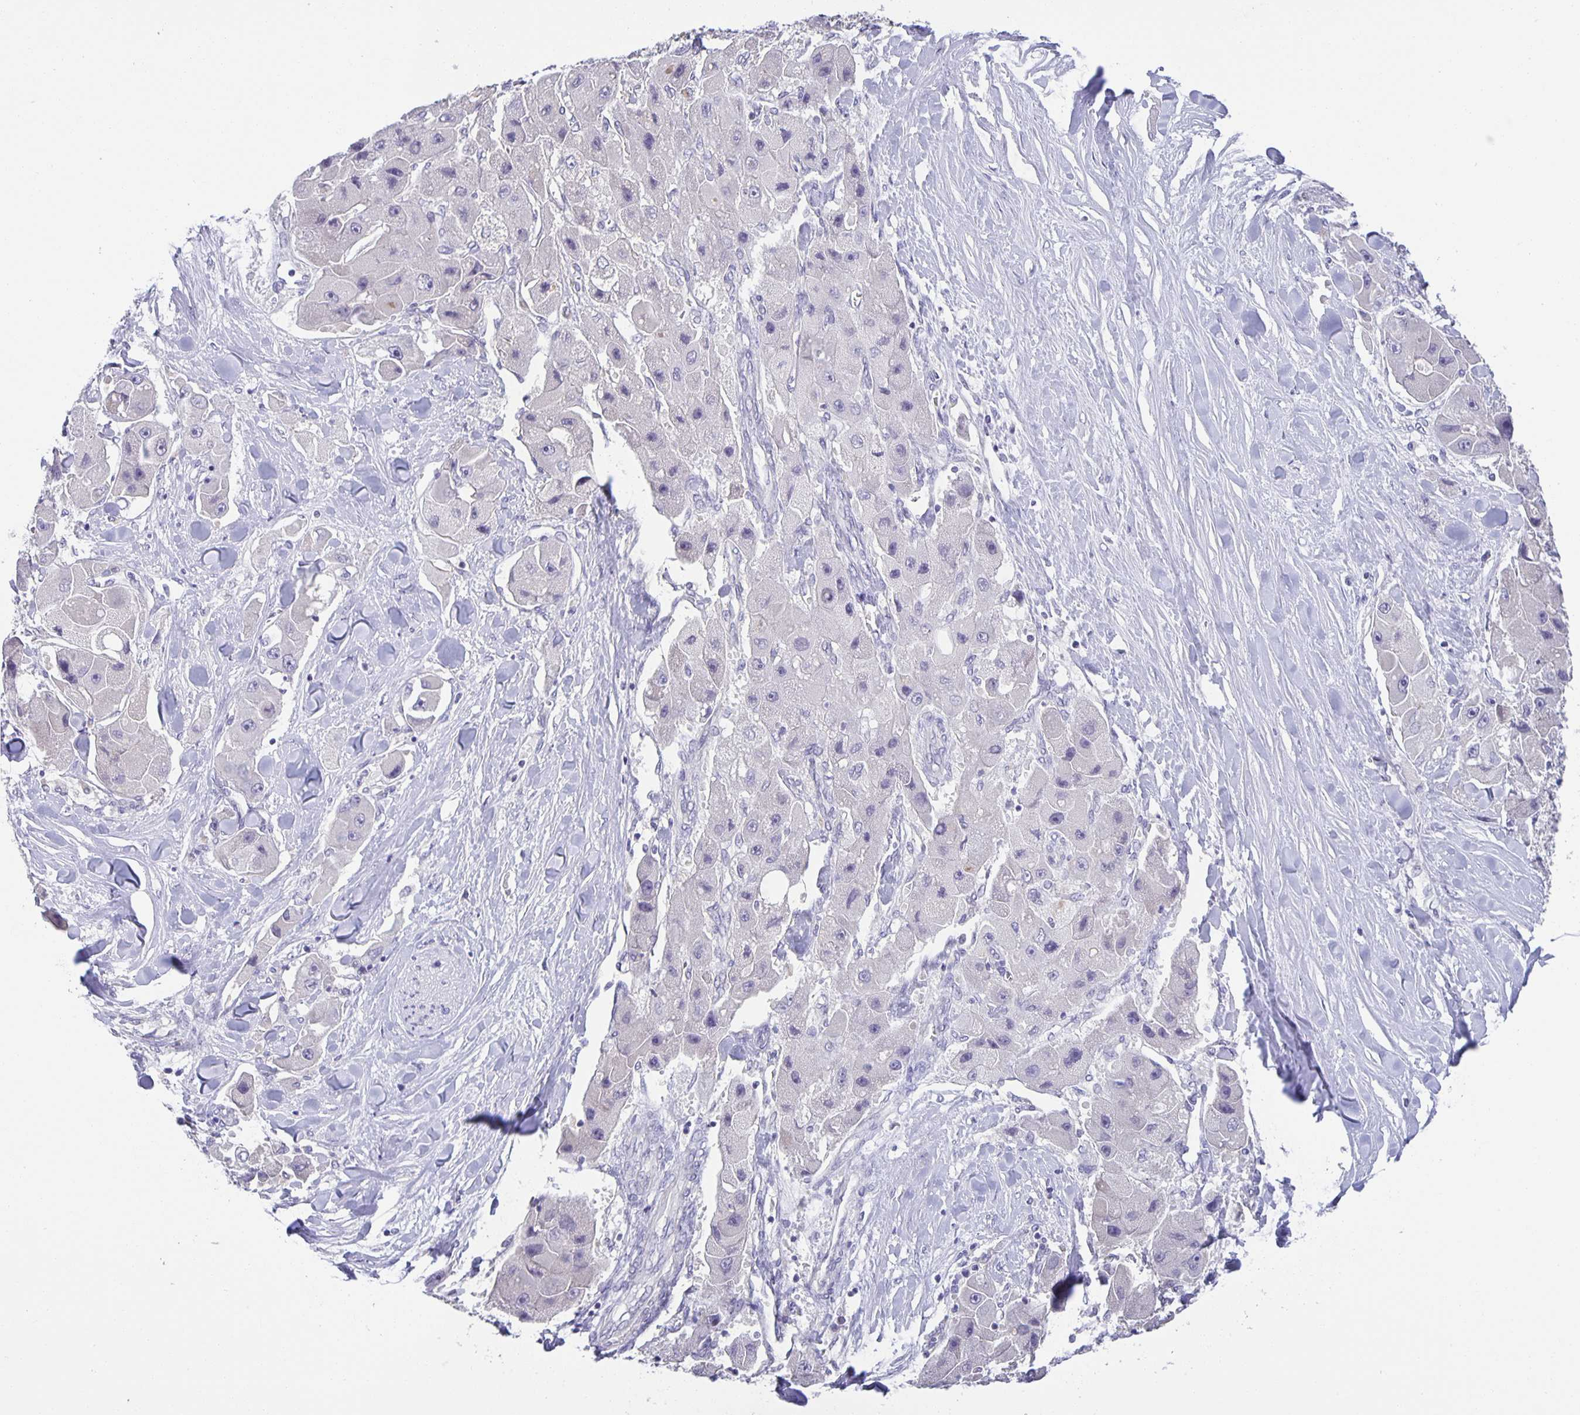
{"staining": {"intensity": "negative", "quantity": "none", "location": "none"}, "tissue": "liver cancer", "cell_type": "Tumor cells", "image_type": "cancer", "snomed": [{"axis": "morphology", "description": "Carcinoma, Hepatocellular, NOS"}, {"axis": "topography", "description": "Liver"}], "caption": "Immunohistochemistry (IHC) photomicrograph of human liver hepatocellular carcinoma stained for a protein (brown), which demonstrates no positivity in tumor cells.", "gene": "PTPN3", "patient": {"sex": "male", "age": 24}}